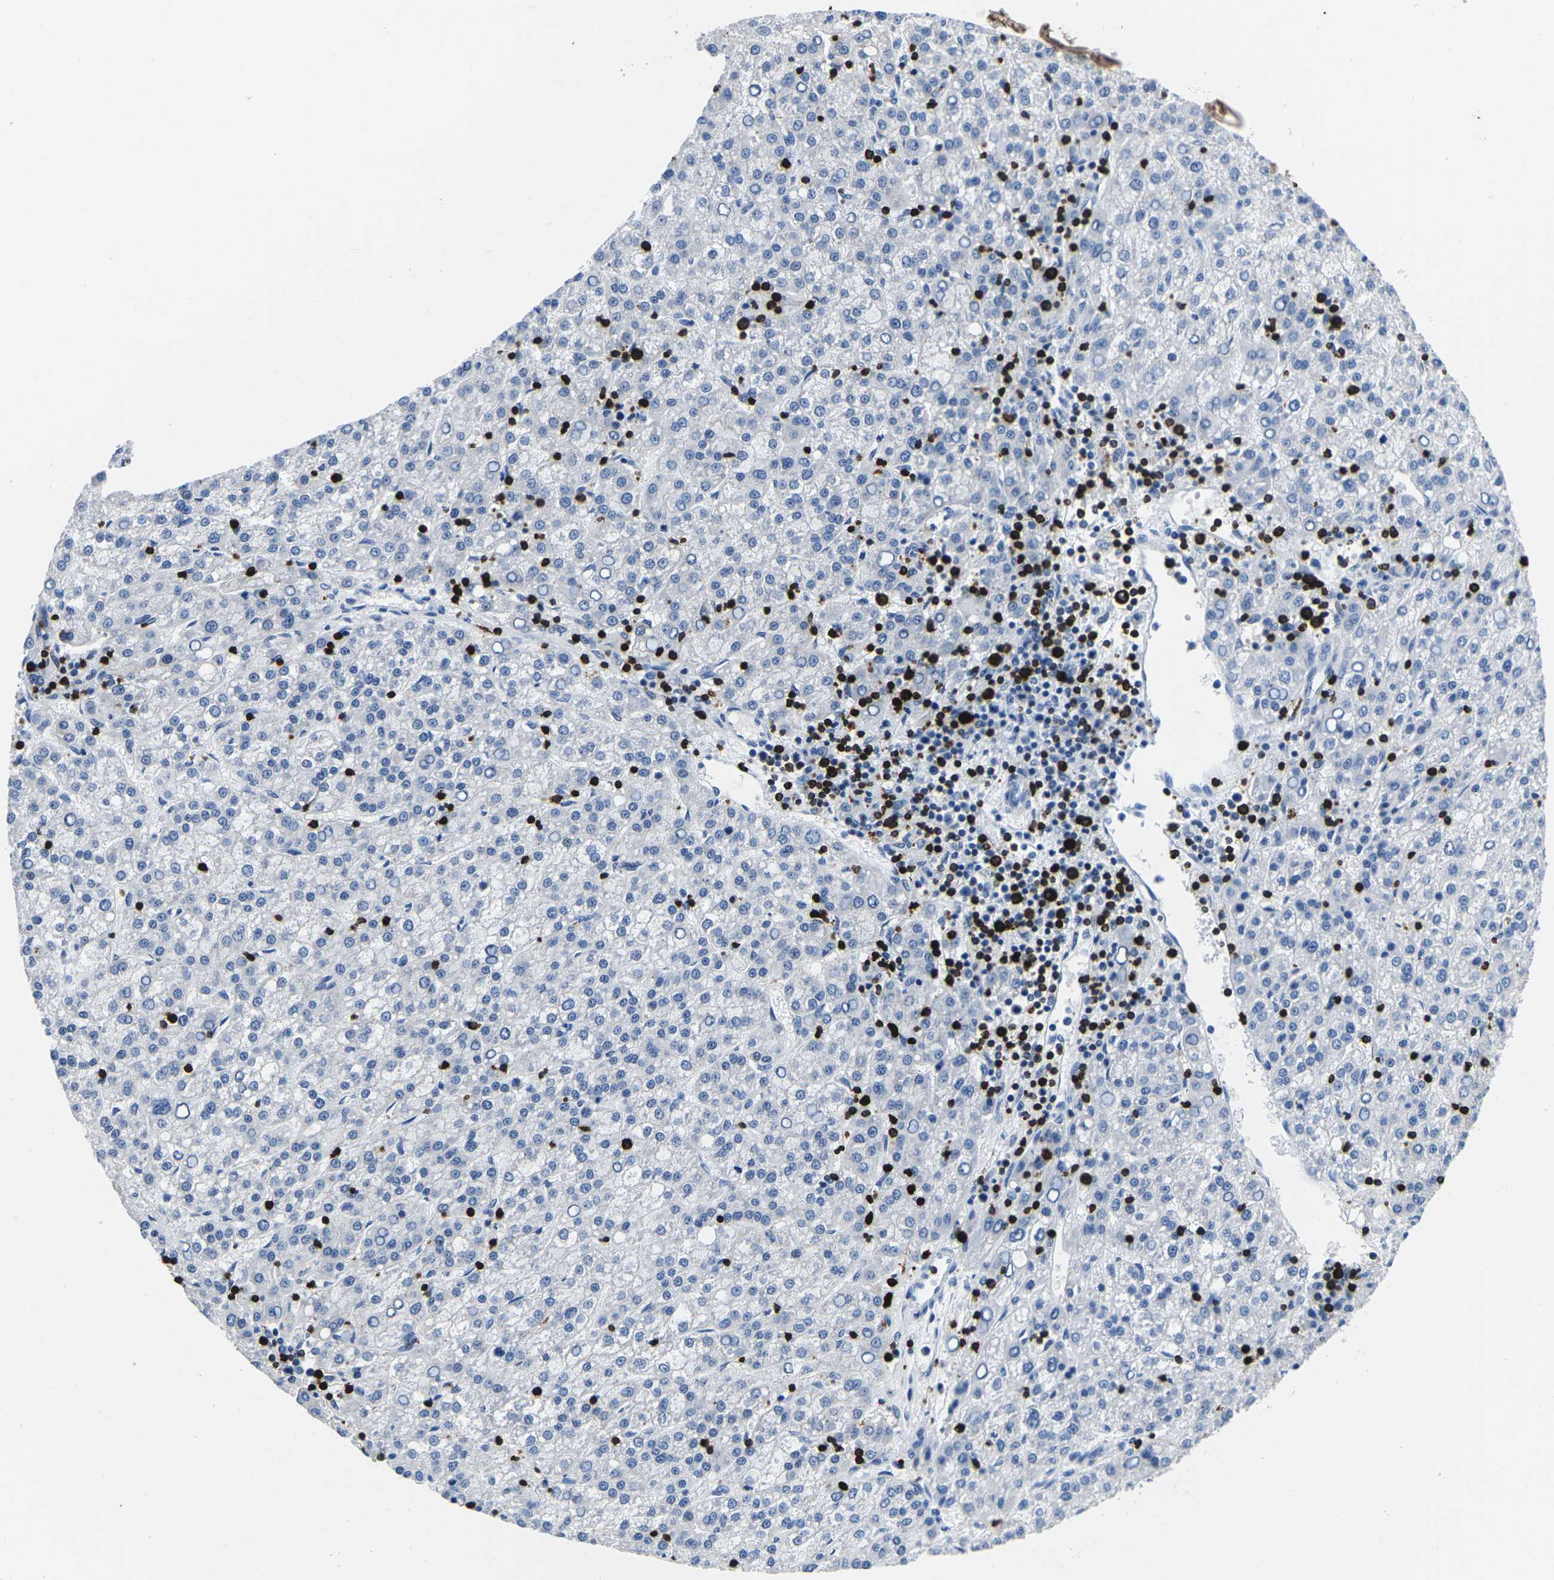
{"staining": {"intensity": "negative", "quantity": "none", "location": "none"}, "tissue": "liver cancer", "cell_type": "Tumor cells", "image_type": "cancer", "snomed": [{"axis": "morphology", "description": "Carcinoma, Hepatocellular, NOS"}, {"axis": "topography", "description": "Liver"}], "caption": "Tumor cells show no significant protein staining in liver hepatocellular carcinoma. Nuclei are stained in blue.", "gene": "CTSW", "patient": {"sex": "female", "age": 58}}